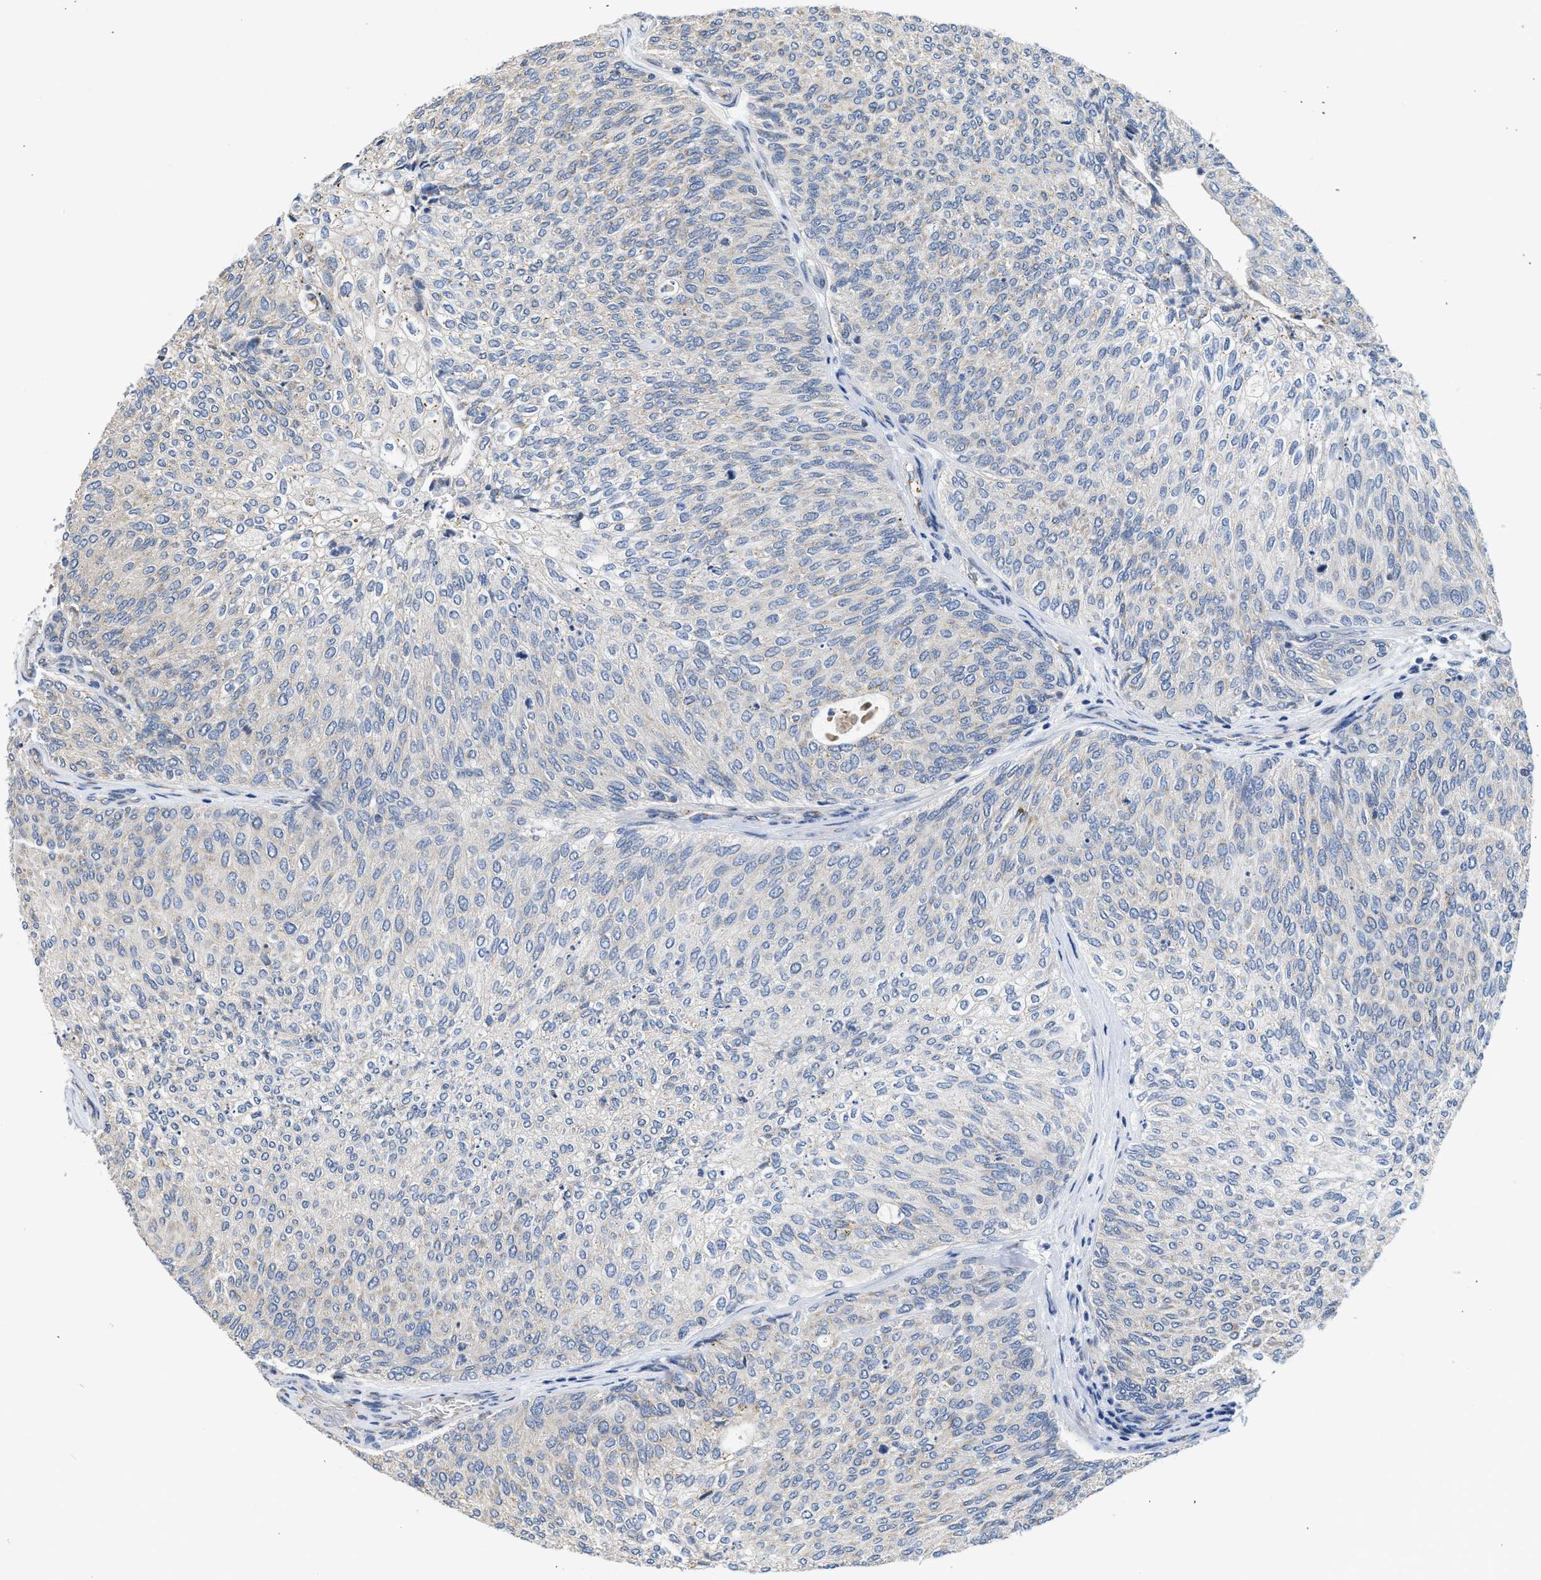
{"staining": {"intensity": "negative", "quantity": "none", "location": "none"}, "tissue": "urothelial cancer", "cell_type": "Tumor cells", "image_type": "cancer", "snomed": [{"axis": "morphology", "description": "Urothelial carcinoma, Low grade"}, {"axis": "topography", "description": "Urinary bladder"}], "caption": "Tumor cells are negative for brown protein staining in urothelial carcinoma (low-grade).", "gene": "PIM1", "patient": {"sex": "female", "age": 79}}